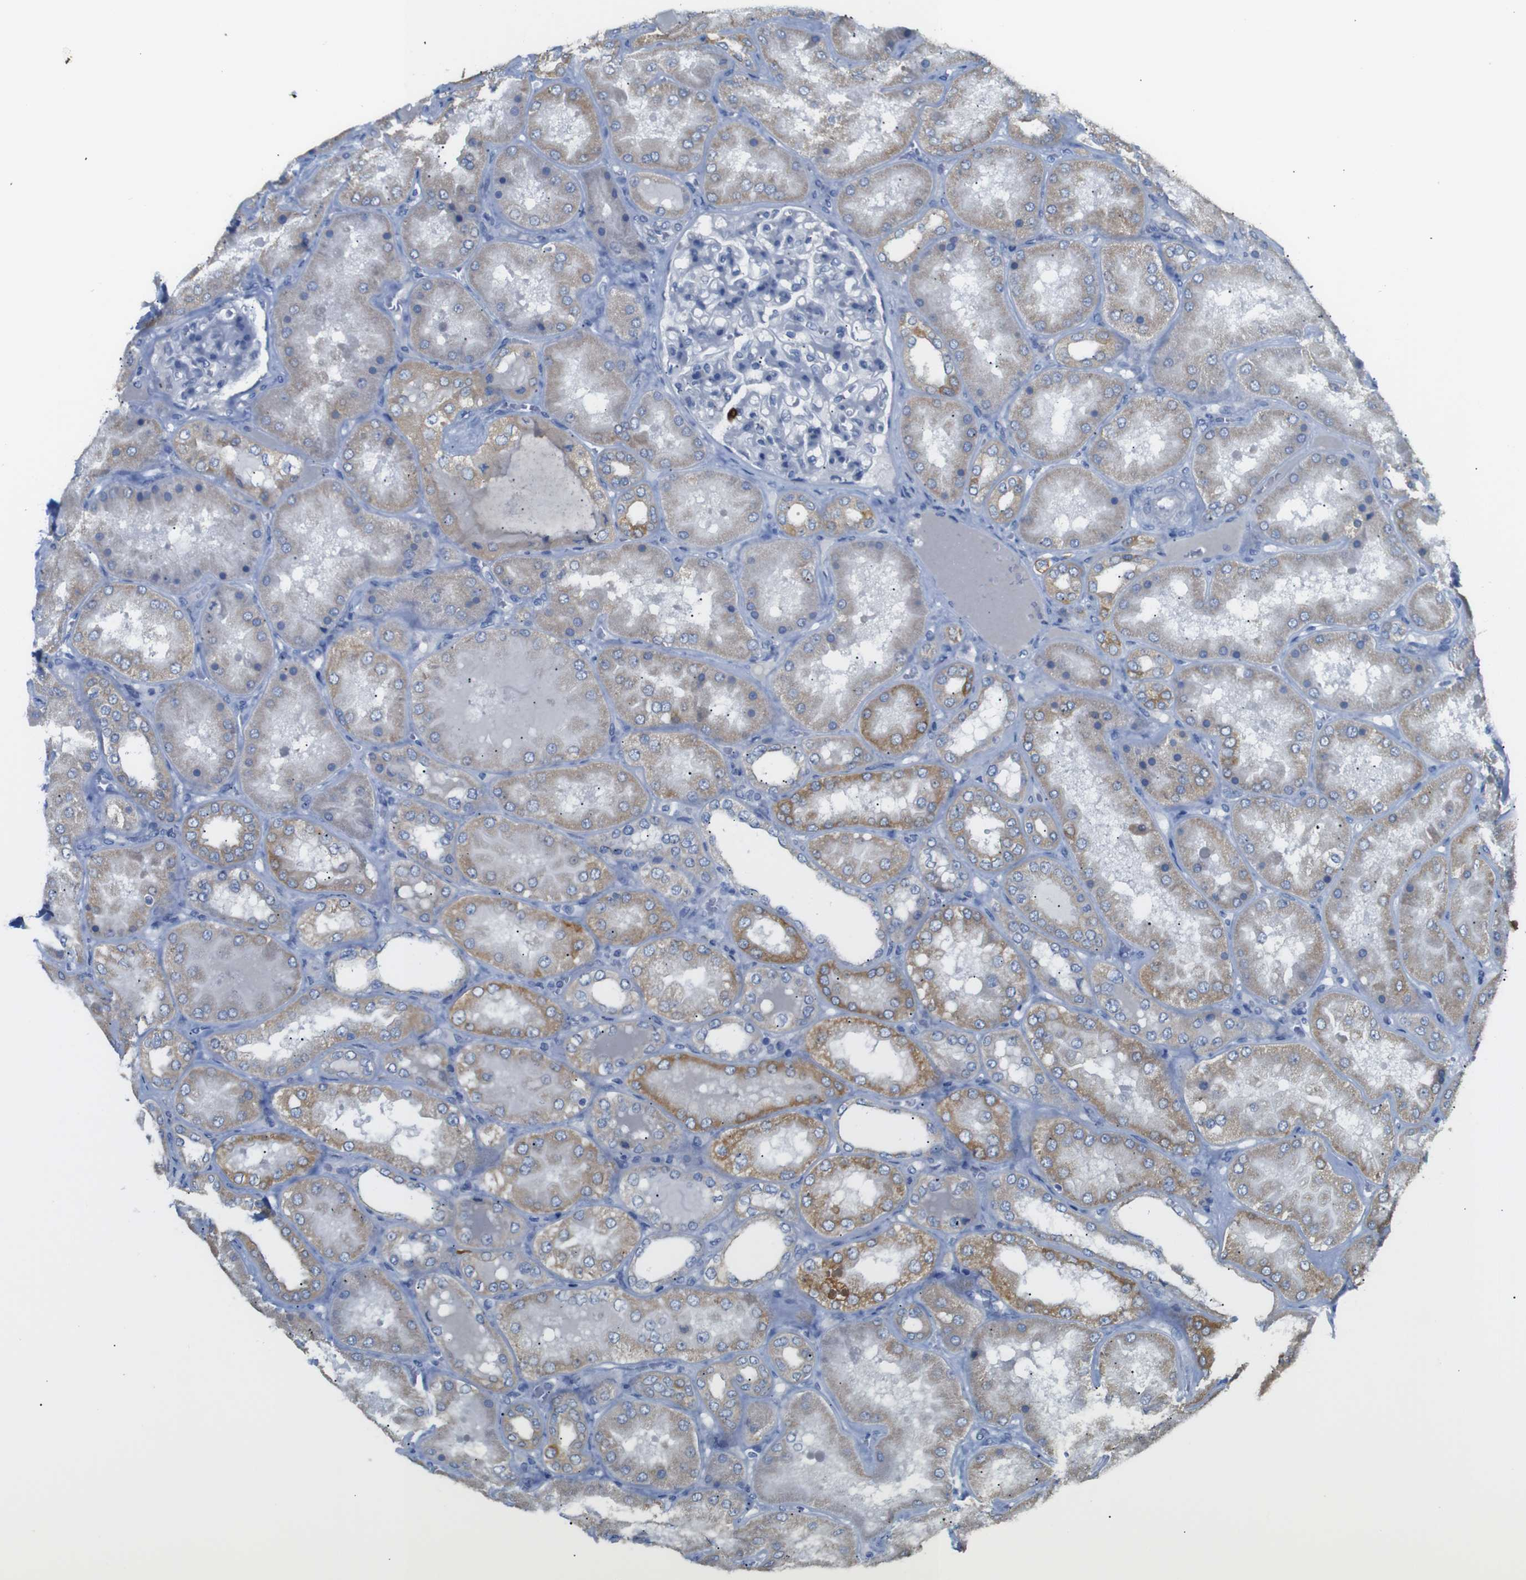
{"staining": {"intensity": "negative", "quantity": "none", "location": "none"}, "tissue": "kidney", "cell_type": "Cells in glomeruli", "image_type": "normal", "snomed": [{"axis": "morphology", "description": "Normal tissue, NOS"}, {"axis": "topography", "description": "Kidney"}], "caption": "IHC of unremarkable kidney displays no positivity in cells in glomeruli.", "gene": "ALOX15", "patient": {"sex": "female", "age": 56}}